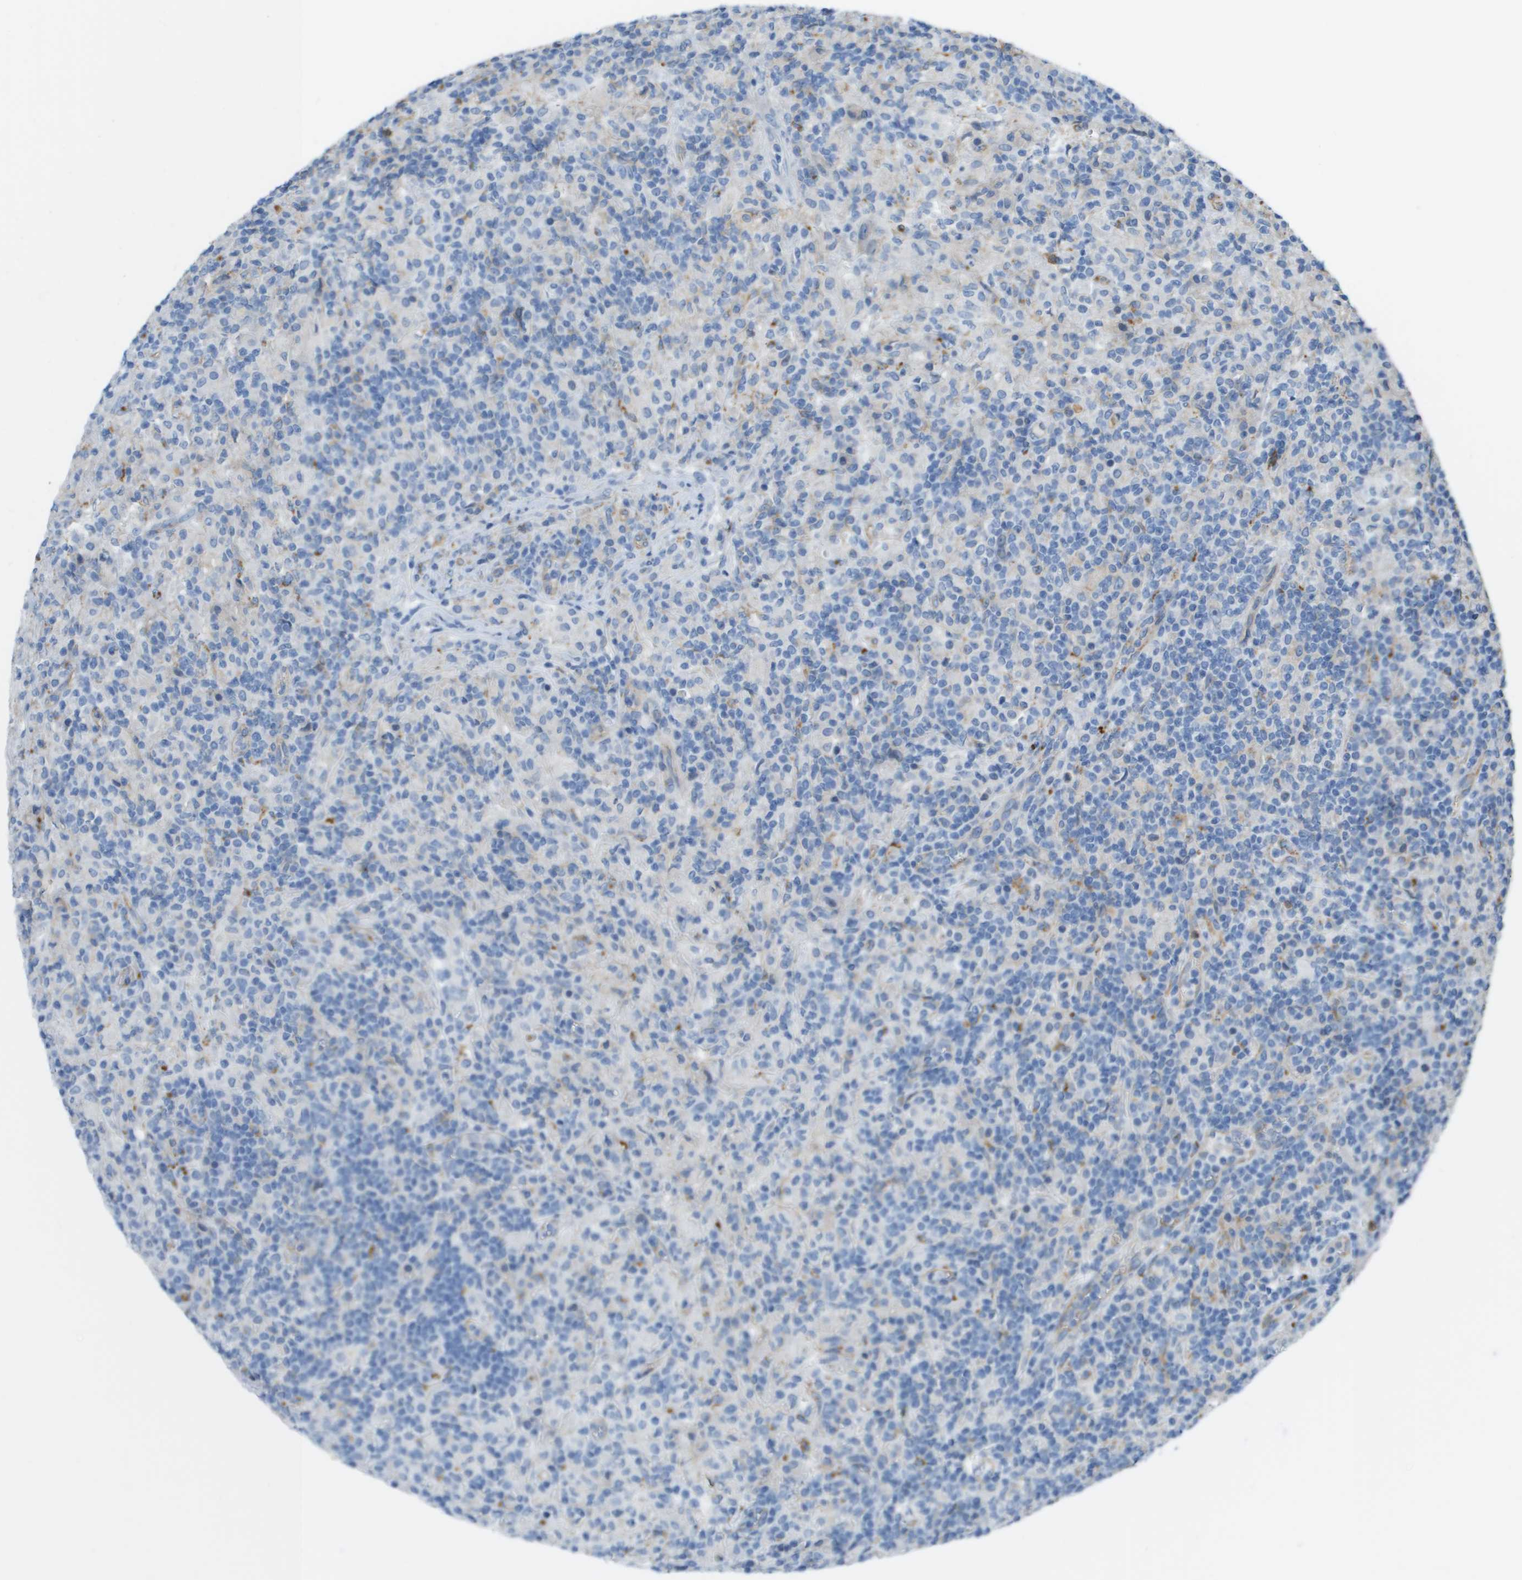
{"staining": {"intensity": "negative", "quantity": "none", "location": "none"}, "tissue": "lymphoma", "cell_type": "Tumor cells", "image_type": "cancer", "snomed": [{"axis": "morphology", "description": "Hodgkin's disease, NOS"}, {"axis": "topography", "description": "Lymph node"}], "caption": "High power microscopy photomicrograph of an IHC image of Hodgkin's disease, revealing no significant positivity in tumor cells.", "gene": "ZBTB43", "patient": {"sex": "male", "age": 70}}